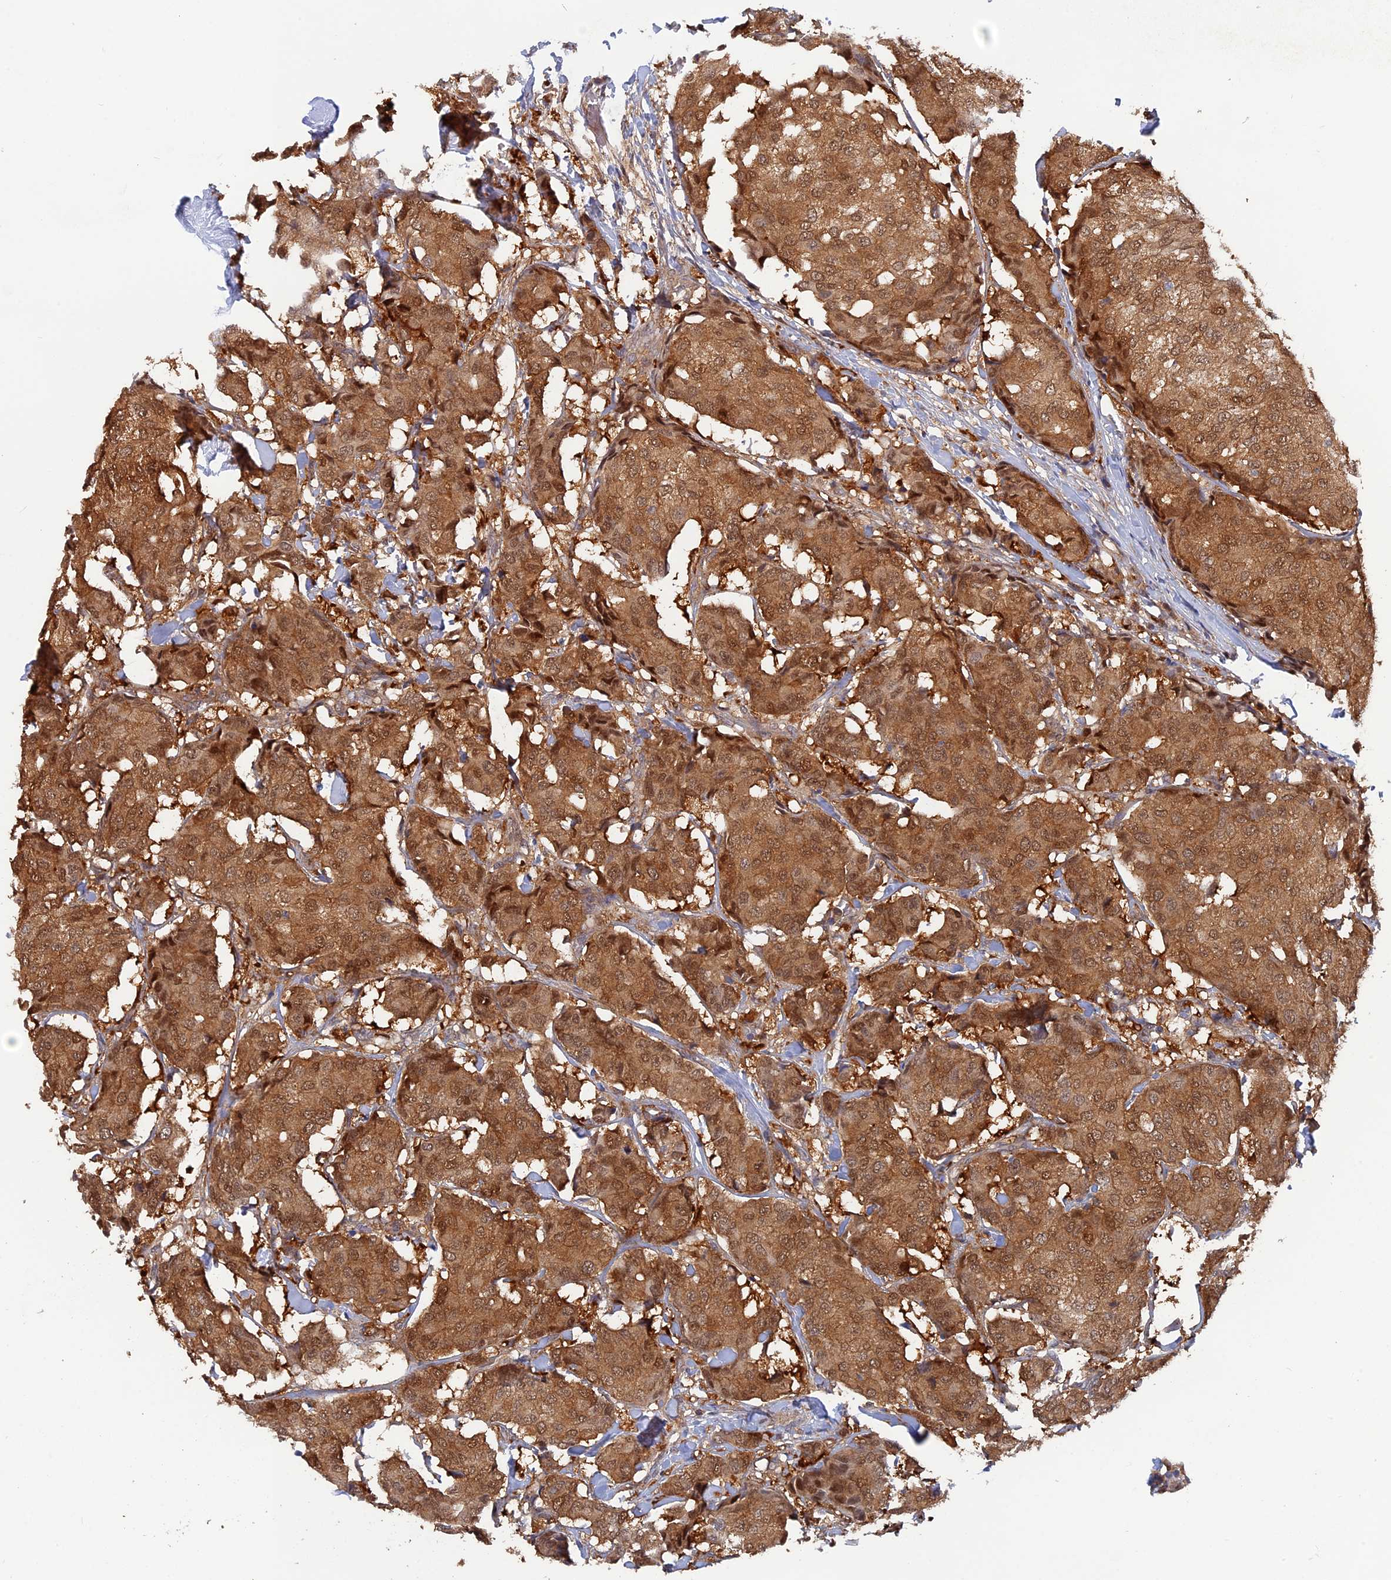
{"staining": {"intensity": "moderate", "quantity": ">75%", "location": "cytoplasmic/membranous,nuclear"}, "tissue": "breast cancer", "cell_type": "Tumor cells", "image_type": "cancer", "snomed": [{"axis": "morphology", "description": "Duct carcinoma"}, {"axis": "topography", "description": "Breast"}], "caption": "Breast cancer (intraductal carcinoma) stained for a protein displays moderate cytoplasmic/membranous and nuclear positivity in tumor cells.", "gene": "BLVRA", "patient": {"sex": "female", "age": 75}}